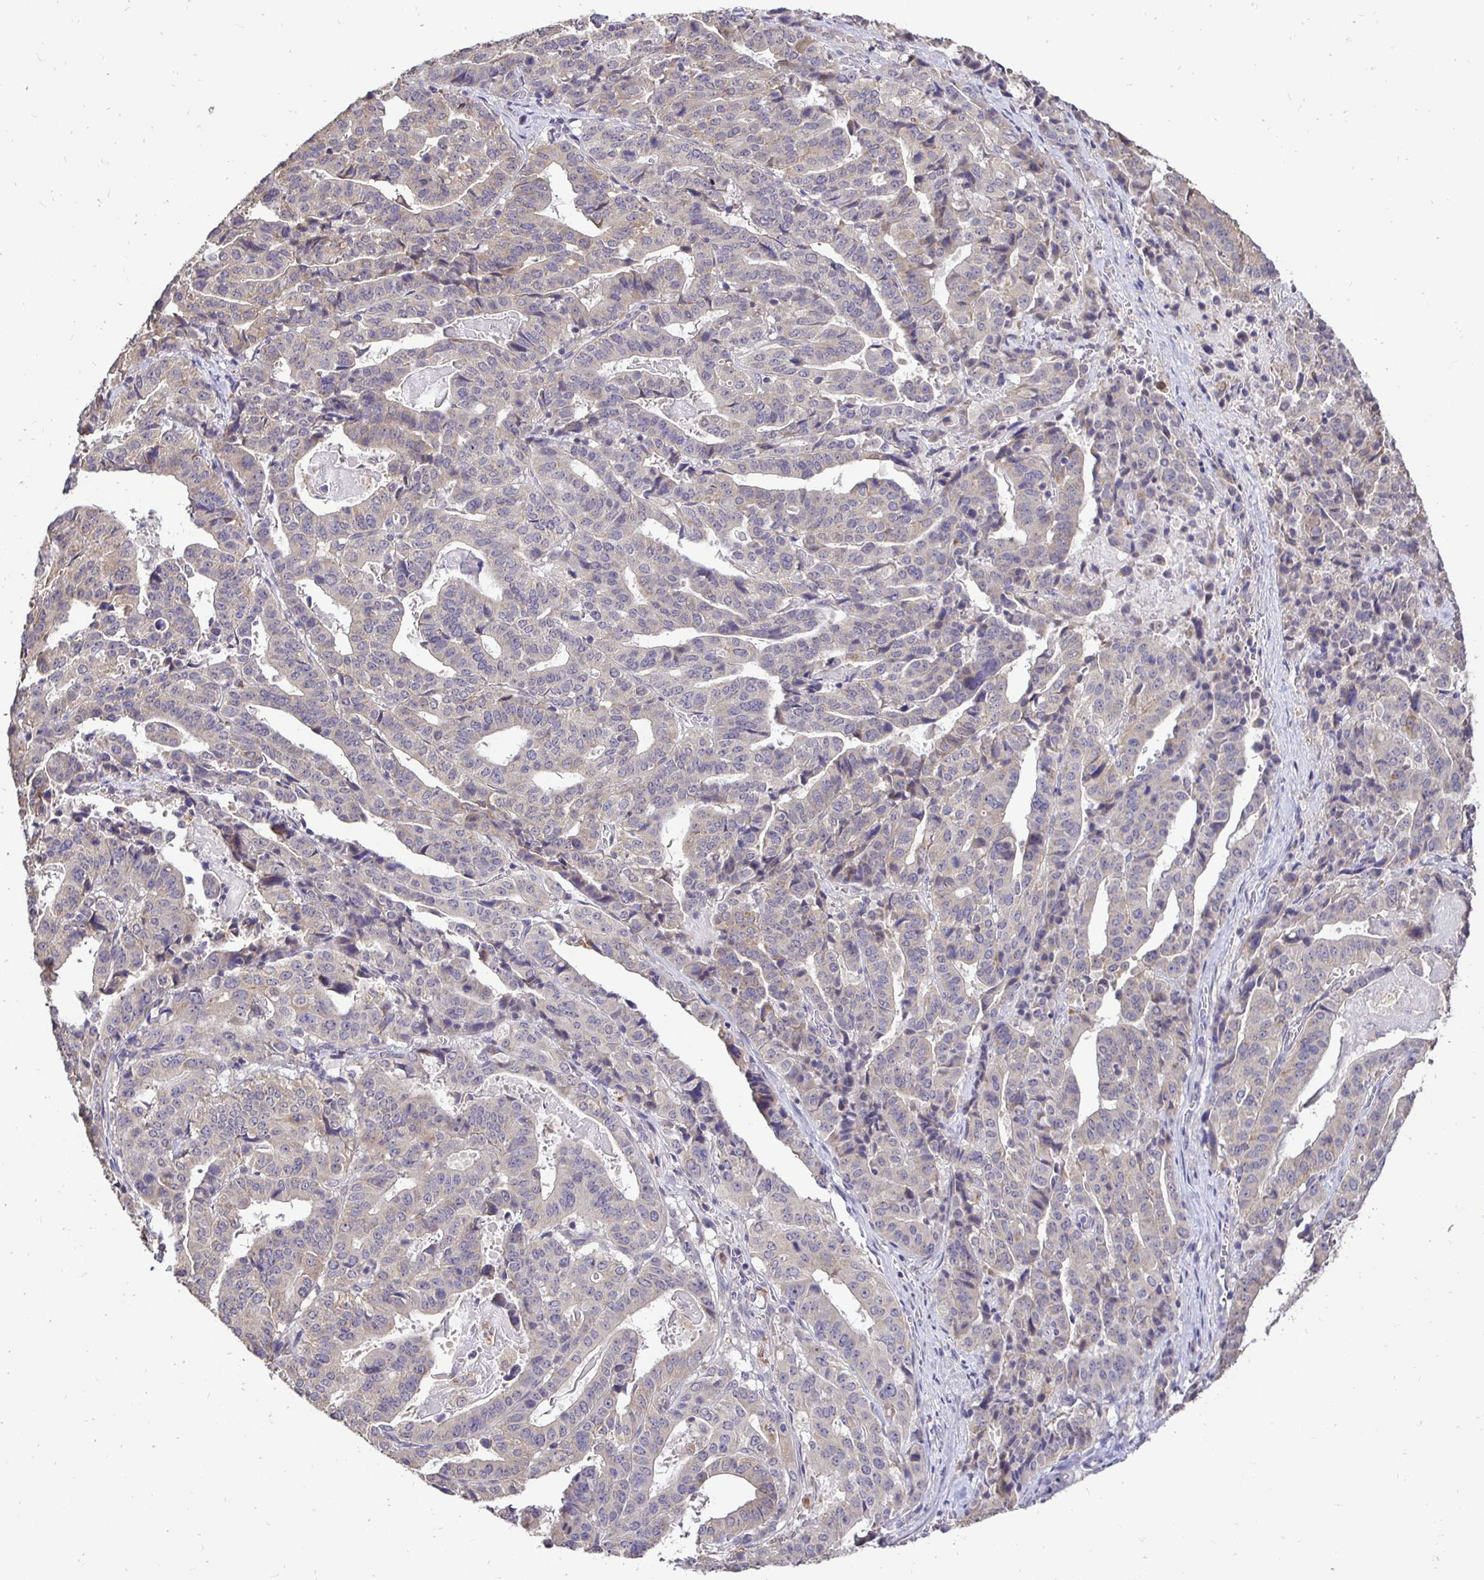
{"staining": {"intensity": "weak", "quantity": "25%-75%", "location": "cytoplasmic/membranous"}, "tissue": "stomach cancer", "cell_type": "Tumor cells", "image_type": "cancer", "snomed": [{"axis": "morphology", "description": "Adenocarcinoma, NOS"}, {"axis": "topography", "description": "Stomach"}], "caption": "This photomicrograph demonstrates stomach adenocarcinoma stained with immunohistochemistry (IHC) to label a protein in brown. The cytoplasmic/membranous of tumor cells show weak positivity for the protein. Nuclei are counter-stained blue.", "gene": "RHEBL1", "patient": {"sex": "male", "age": 48}}